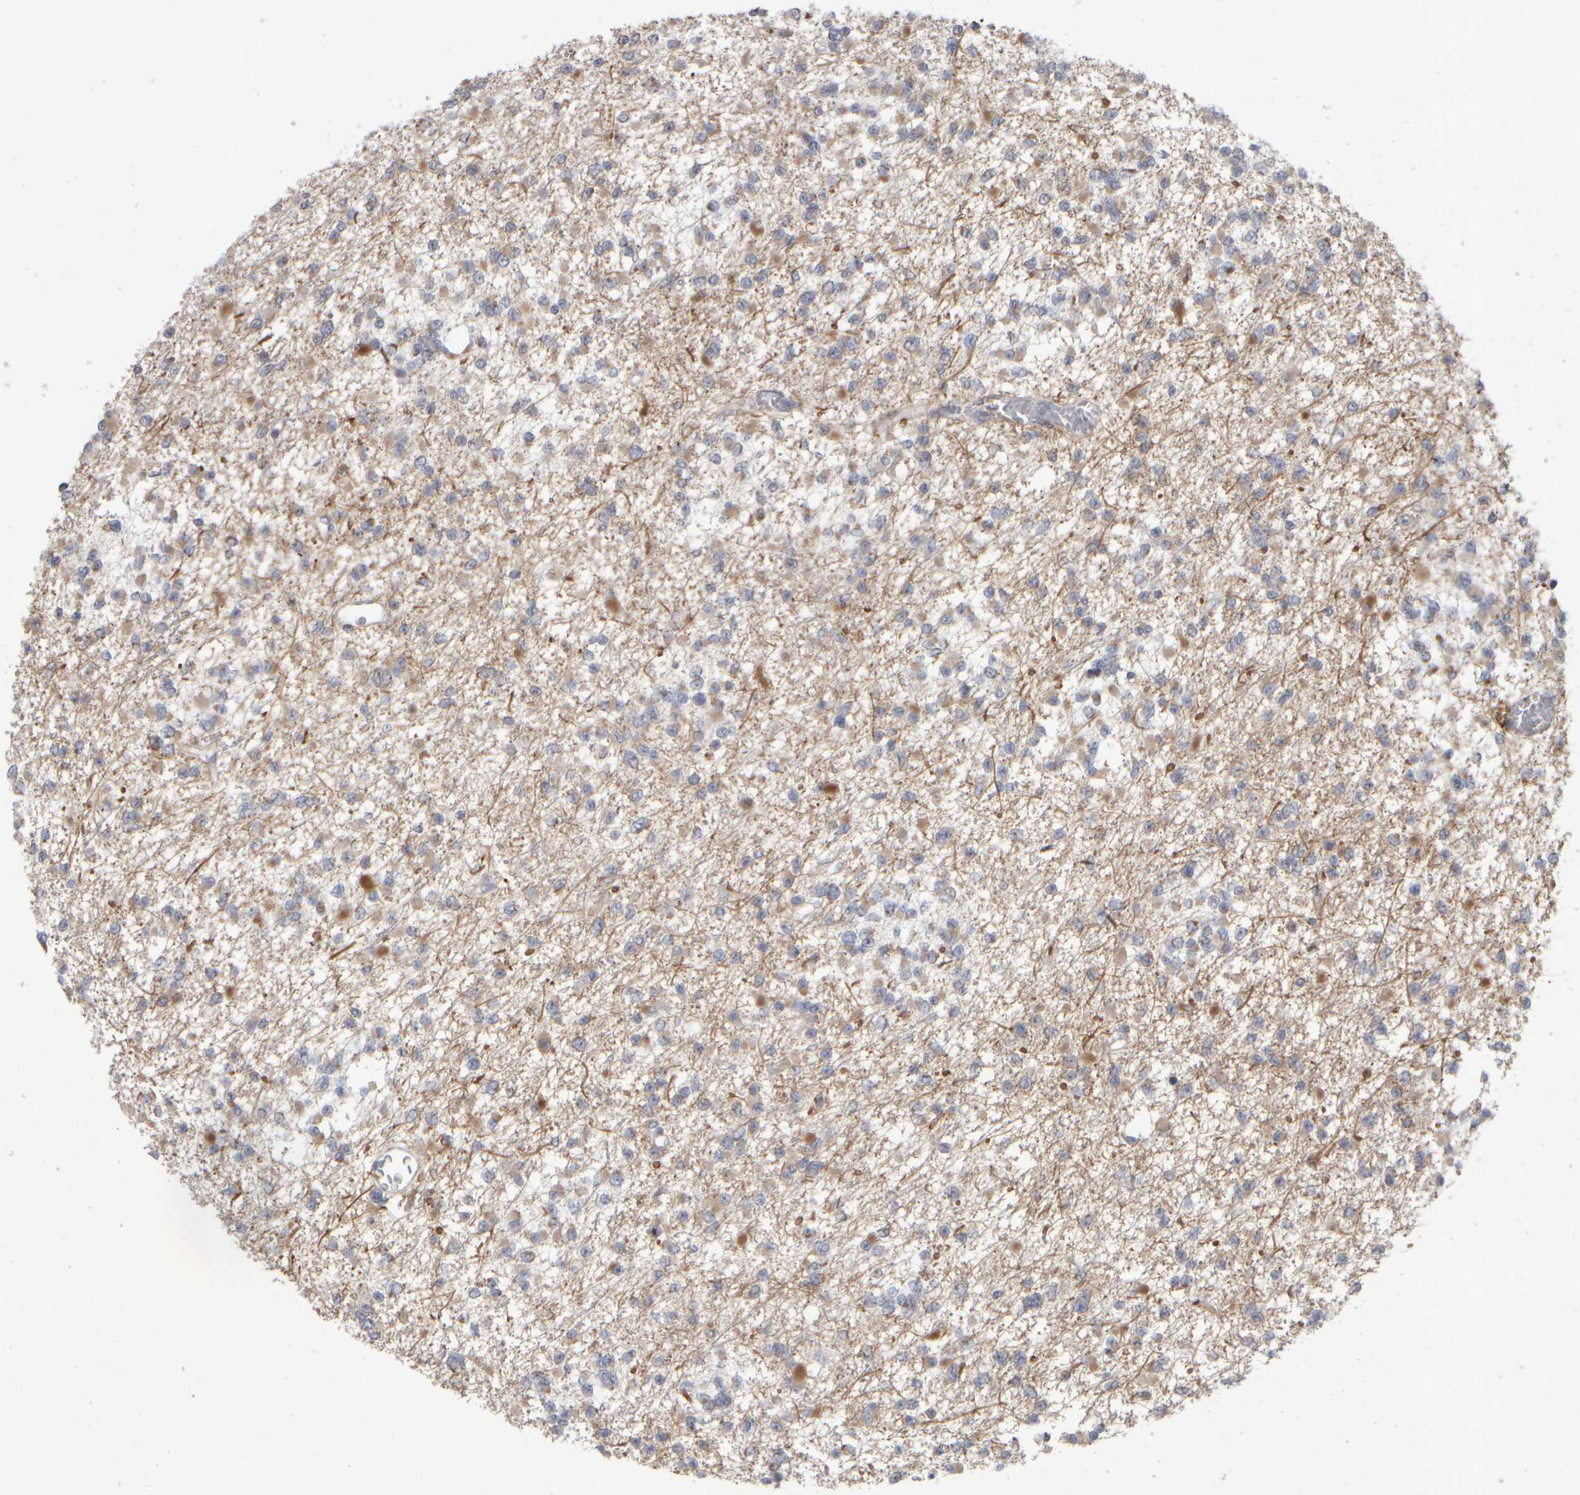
{"staining": {"intensity": "weak", "quantity": "25%-75%", "location": "cytoplasmic/membranous"}, "tissue": "glioma", "cell_type": "Tumor cells", "image_type": "cancer", "snomed": [{"axis": "morphology", "description": "Glioma, malignant, Low grade"}, {"axis": "topography", "description": "Brain"}], "caption": "About 25%-75% of tumor cells in human glioma show weak cytoplasmic/membranous protein staining as visualized by brown immunohistochemical staining.", "gene": "SCO1", "patient": {"sex": "female", "age": 22}}